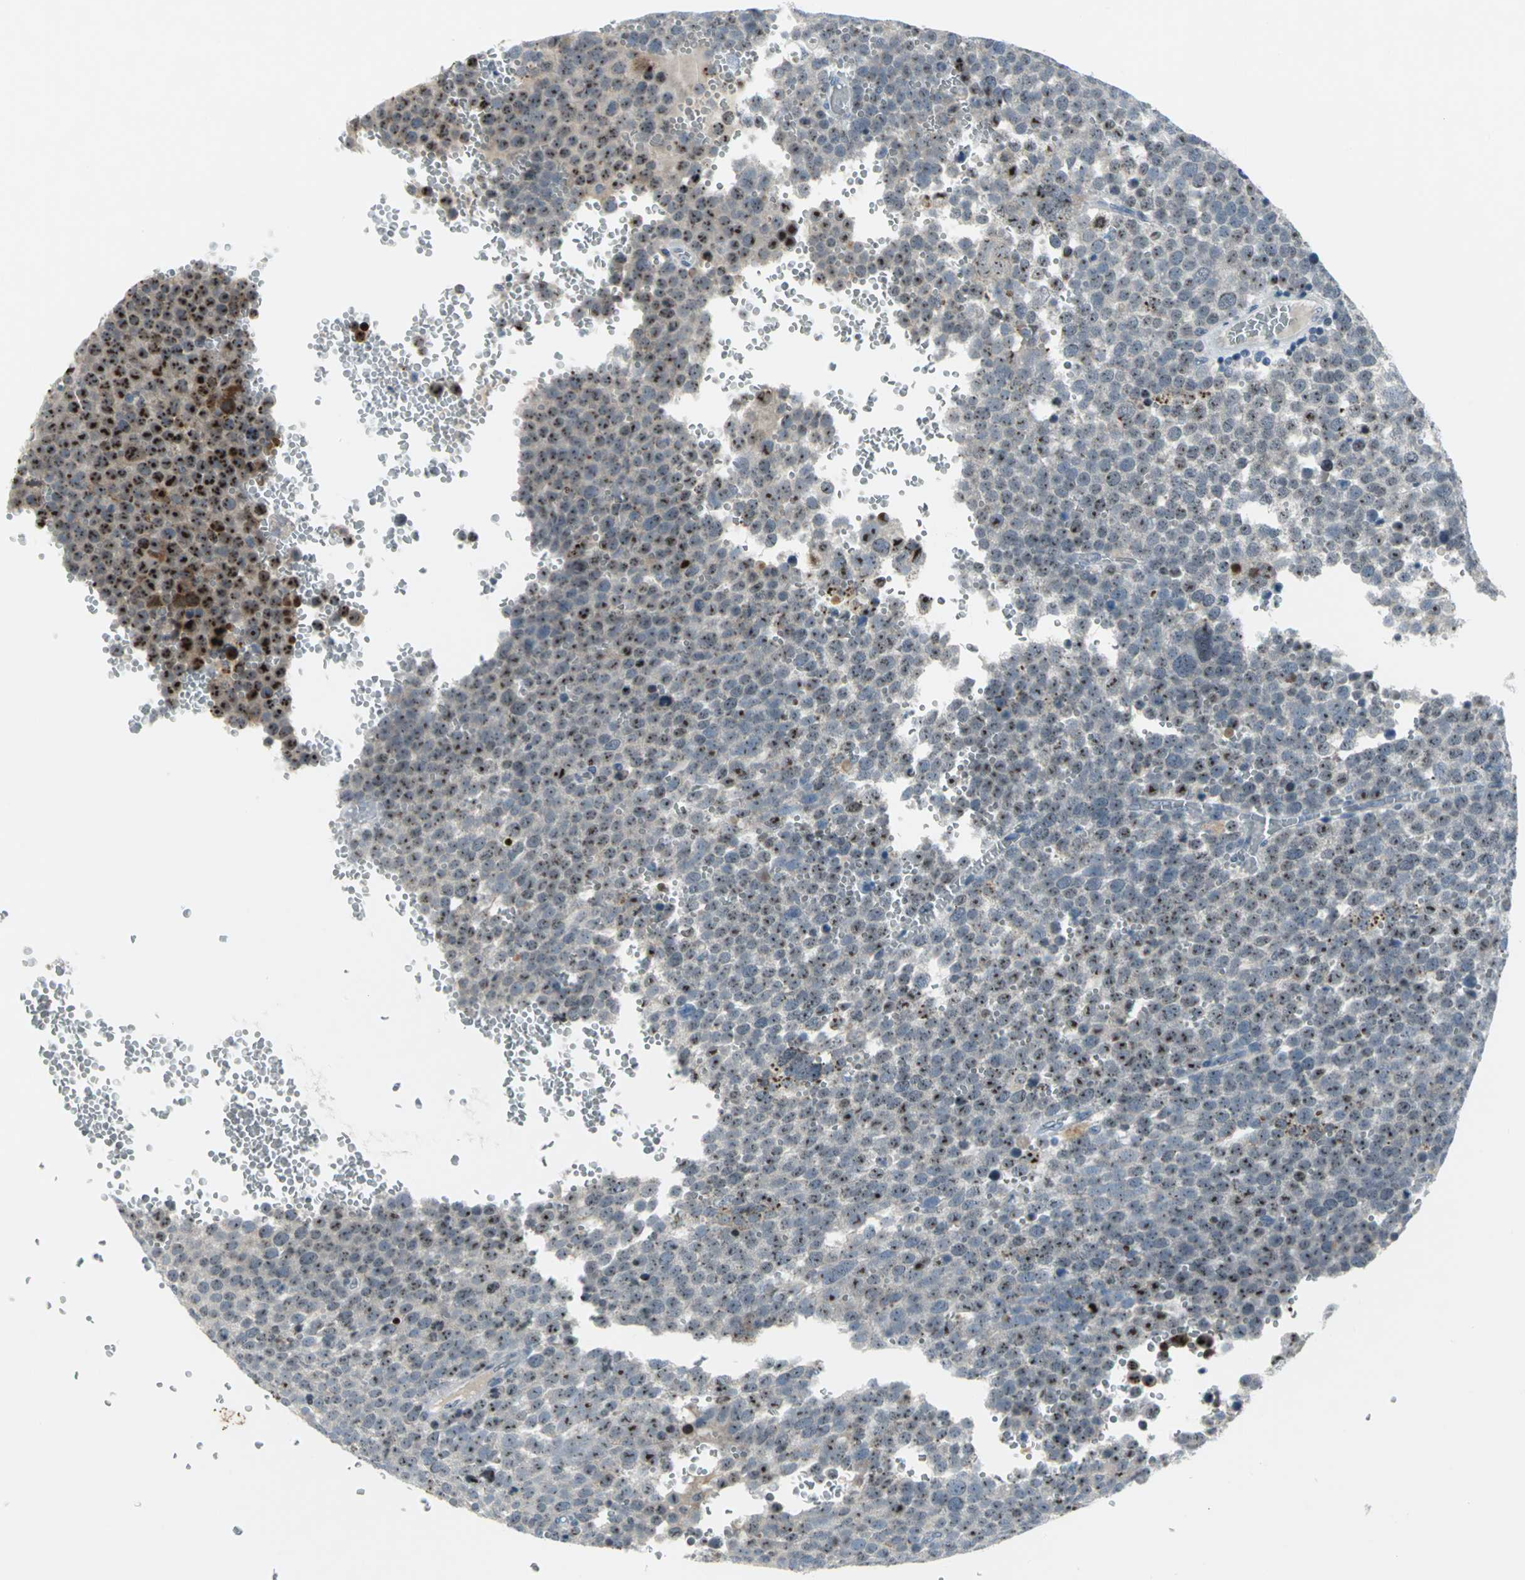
{"staining": {"intensity": "strong", "quantity": ">75%", "location": "nuclear"}, "tissue": "testis cancer", "cell_type": "Tumor cells", "image_type": "cancer", "snomed": [{"axis": "morphology", "description": "Seminoma, NOS"}, {"axis": "topography", "description": "Testis"}], "caption": "Immunohistochemical staining of testis cancer (seminoma) shows high levels of strong nuclear protein positivity in approximately >75% of tumor cells.", "gene": "MYBBP1A", "patient": {"sex": "male", "age": 71}}